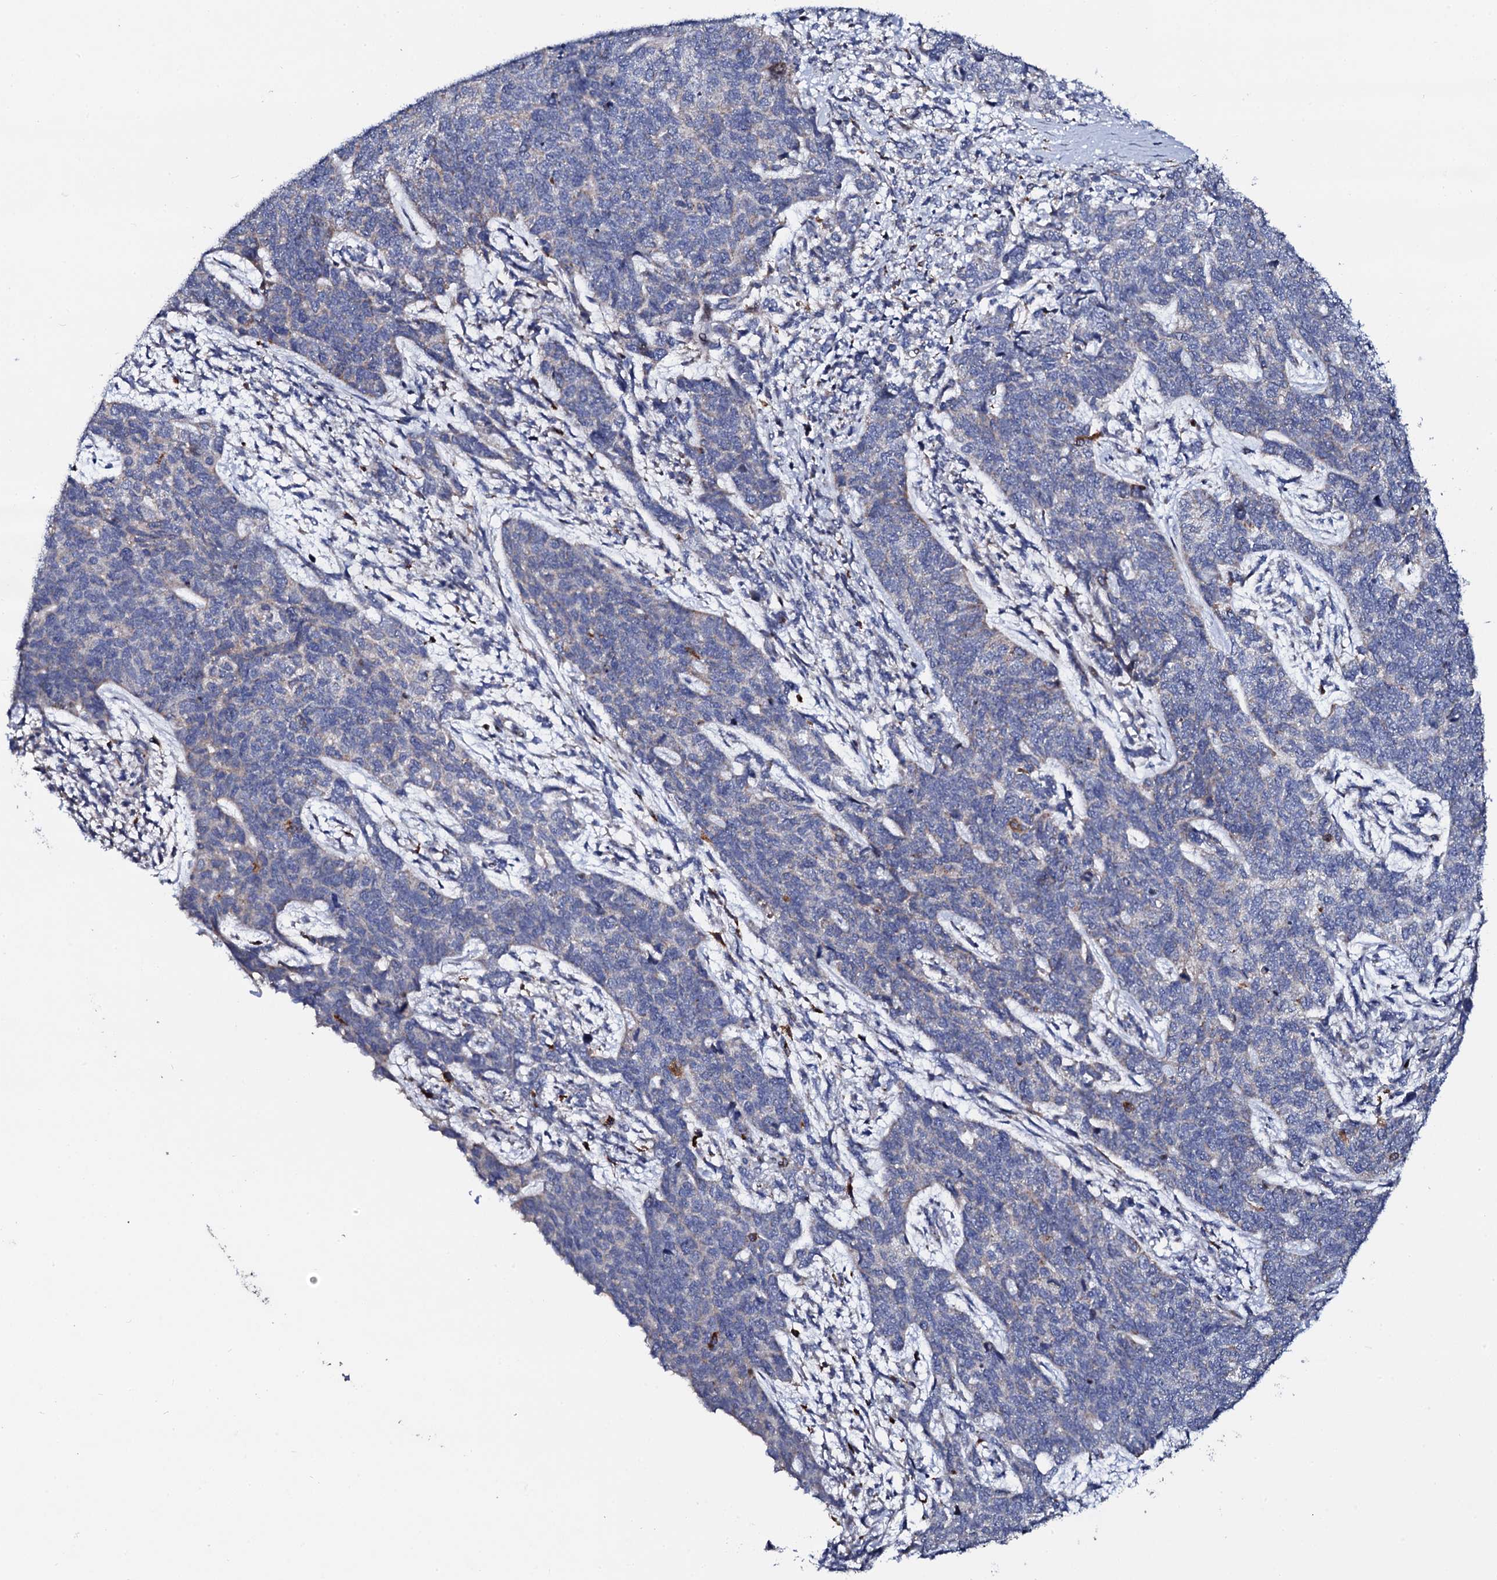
{"staining": {"intensity": "negative", "quantity": "none", "location": "none"}, "tissue": "cervical cancer", "cell_type": "Tumor cells", "image_type": "cancer", "snomed": [{"axis": "morphology", "description": "Squamous cell carcinoma, NOS"}, {"axis": "topography", "description": "Cervix"}], "caption": "Squamous cell carcinoma (cervical) stained for a protein using immunohistochemistry shows no staining tumor cells.", "gene": "TCIRG1", "patient": {"sex": "female", "age": 63}}